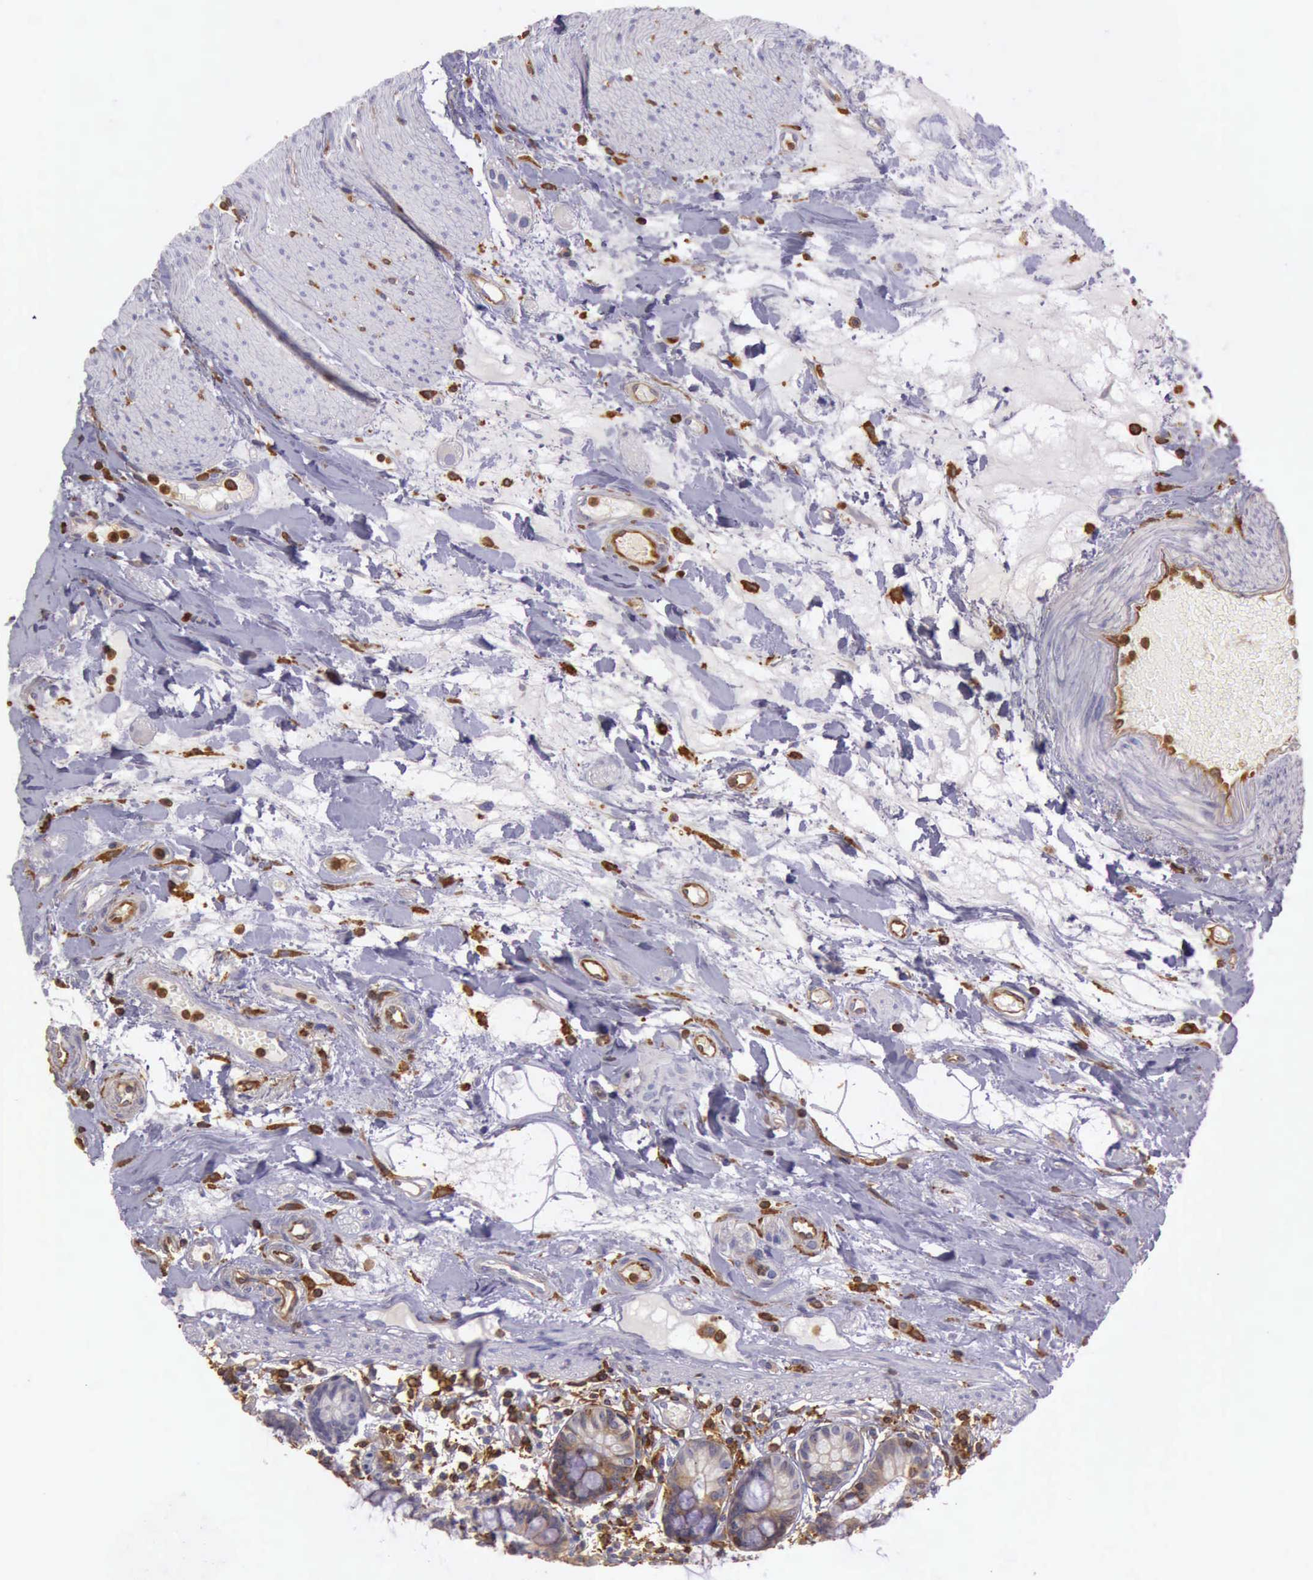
{"staining": {"intensity": "weak", "quantity": "<25%", "location": "cytoplasmic/membranous"}, "tissue": "small intestine", "cell_type": "Glandular cells", "image_type": "normal", "snomed": [{"axis": "morphology", "description": "Normal tissue, NOS"}, {"axis": "topography", "description": "Small intestine"}], "caption": "Small intestine was stained to show a protein in brown. There is no significant expression in glandular cells. (DAB immunohistochemistry visualized using brightfield microscopy, high magnification).", "gene": "ARHGAP4", "patient": {"sex": "female", "age": 51}}